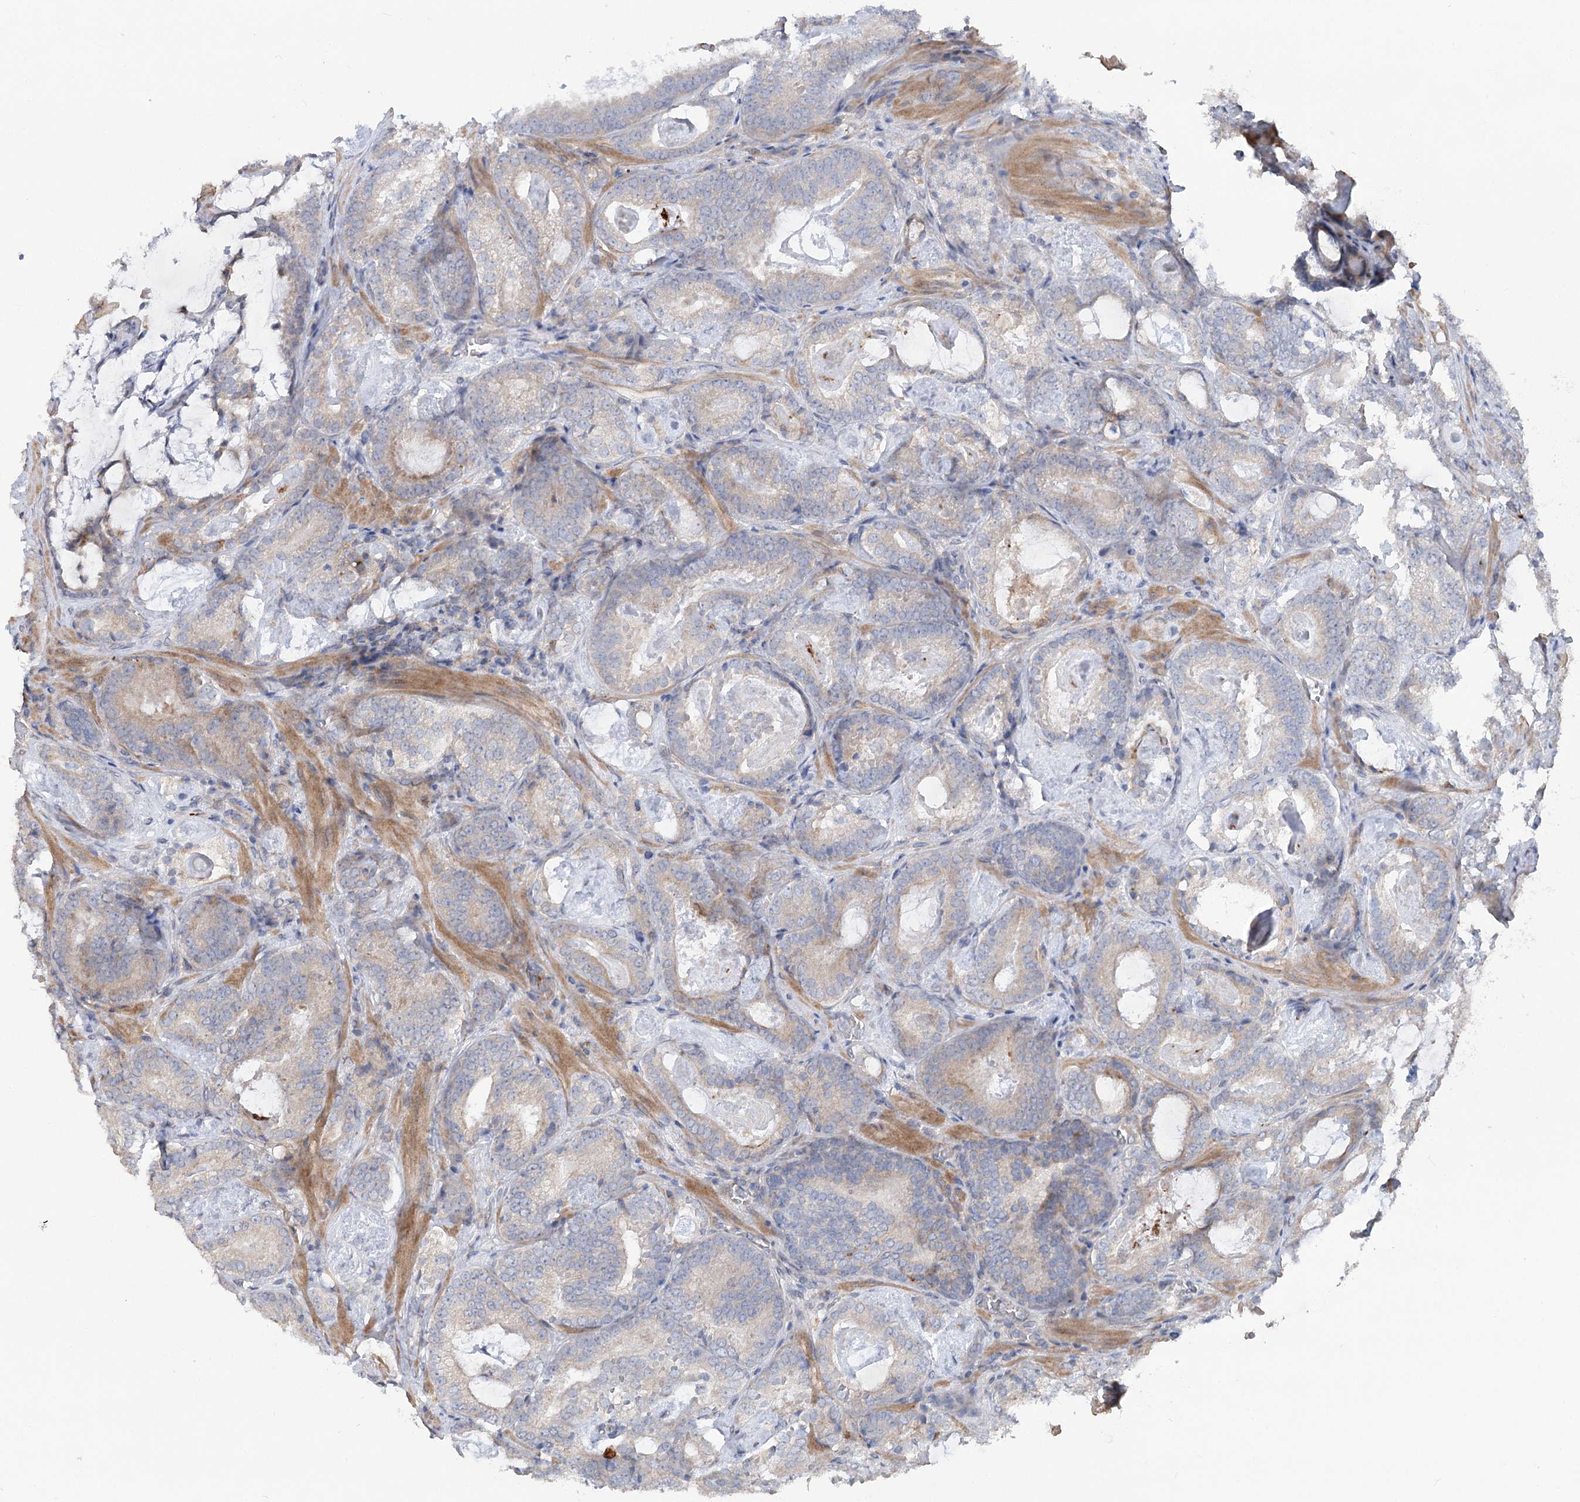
{"staining": {"intensity": "negative", "quantity": "none", "location": "none"}, "tissue": "prostate cancer", "cell_type": "Tumor cells", "image_type": "cancer", "snomed": [{"axis": "morphology", "description": "Adenocarcinoma, Low grade"}, {"axis": "topography", "description": "Prostate"}], "caption": "This is an immunohistochemistry photomicrograph of human prostate adenocarcinoma (low-grade). There is no expression in tumor cells.", "gene": "SCN11A", "patient": {"sex": "male", "age": 60}}